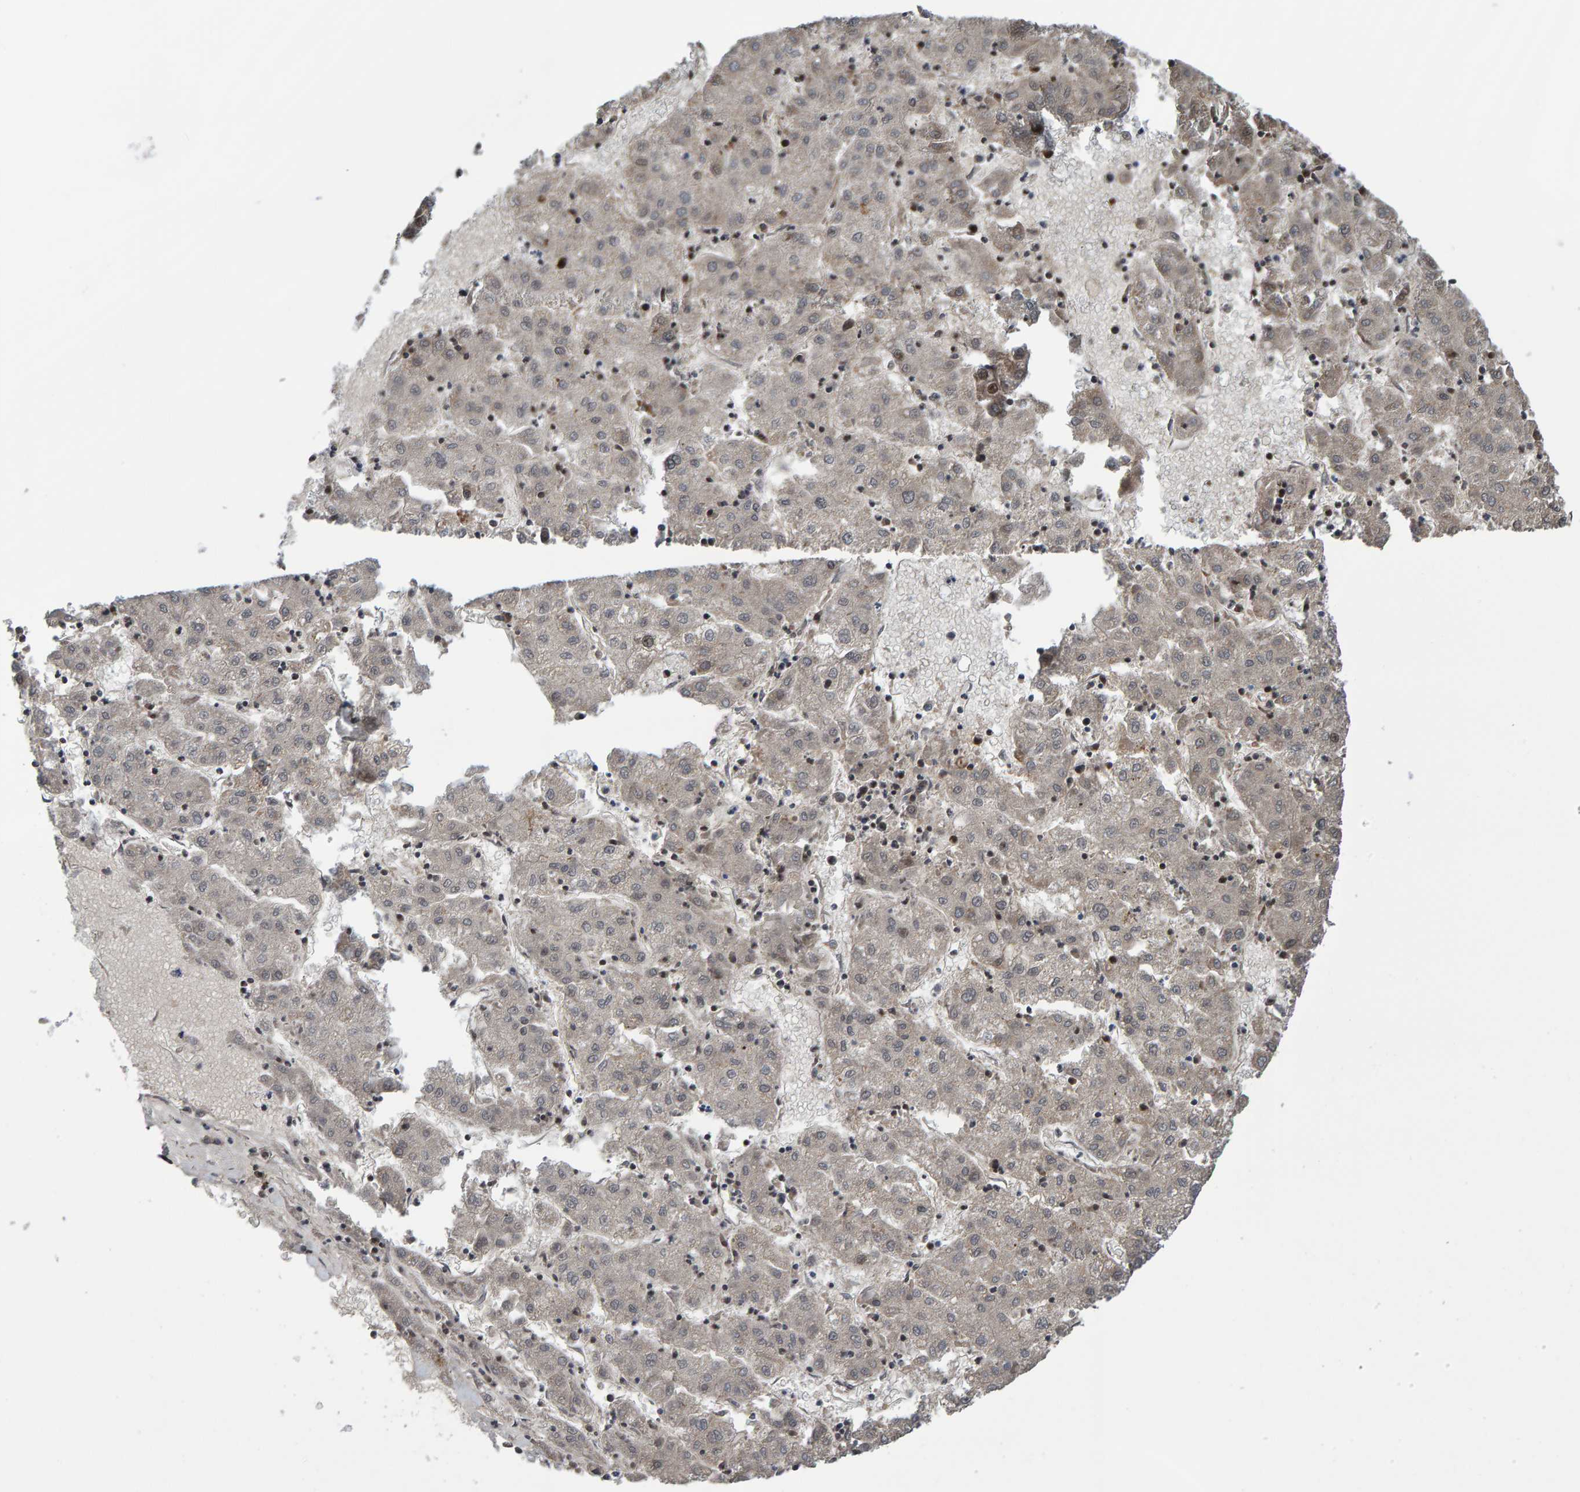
{"staining": {"intensity": "weak", "quantity": "<25%", "location": "cytoplasmic/membranous"}, "tissue": "liver cancer", "cell_type": "Tumor cells", "image_type": "cancer", "snomed": [{"axis": "morphology", "description": "Carcinoma, Hepatocellular, NOS"}, {"axis": "topography", "description": "Liver"}], "caption": "Liver cancer (hepatocellular carcinoma) was stained to show a protein in brown. There is no significant positivity in tumor cells.", "gene": "MFSD6L", "patient": {"sex": "male", "age": 72}}